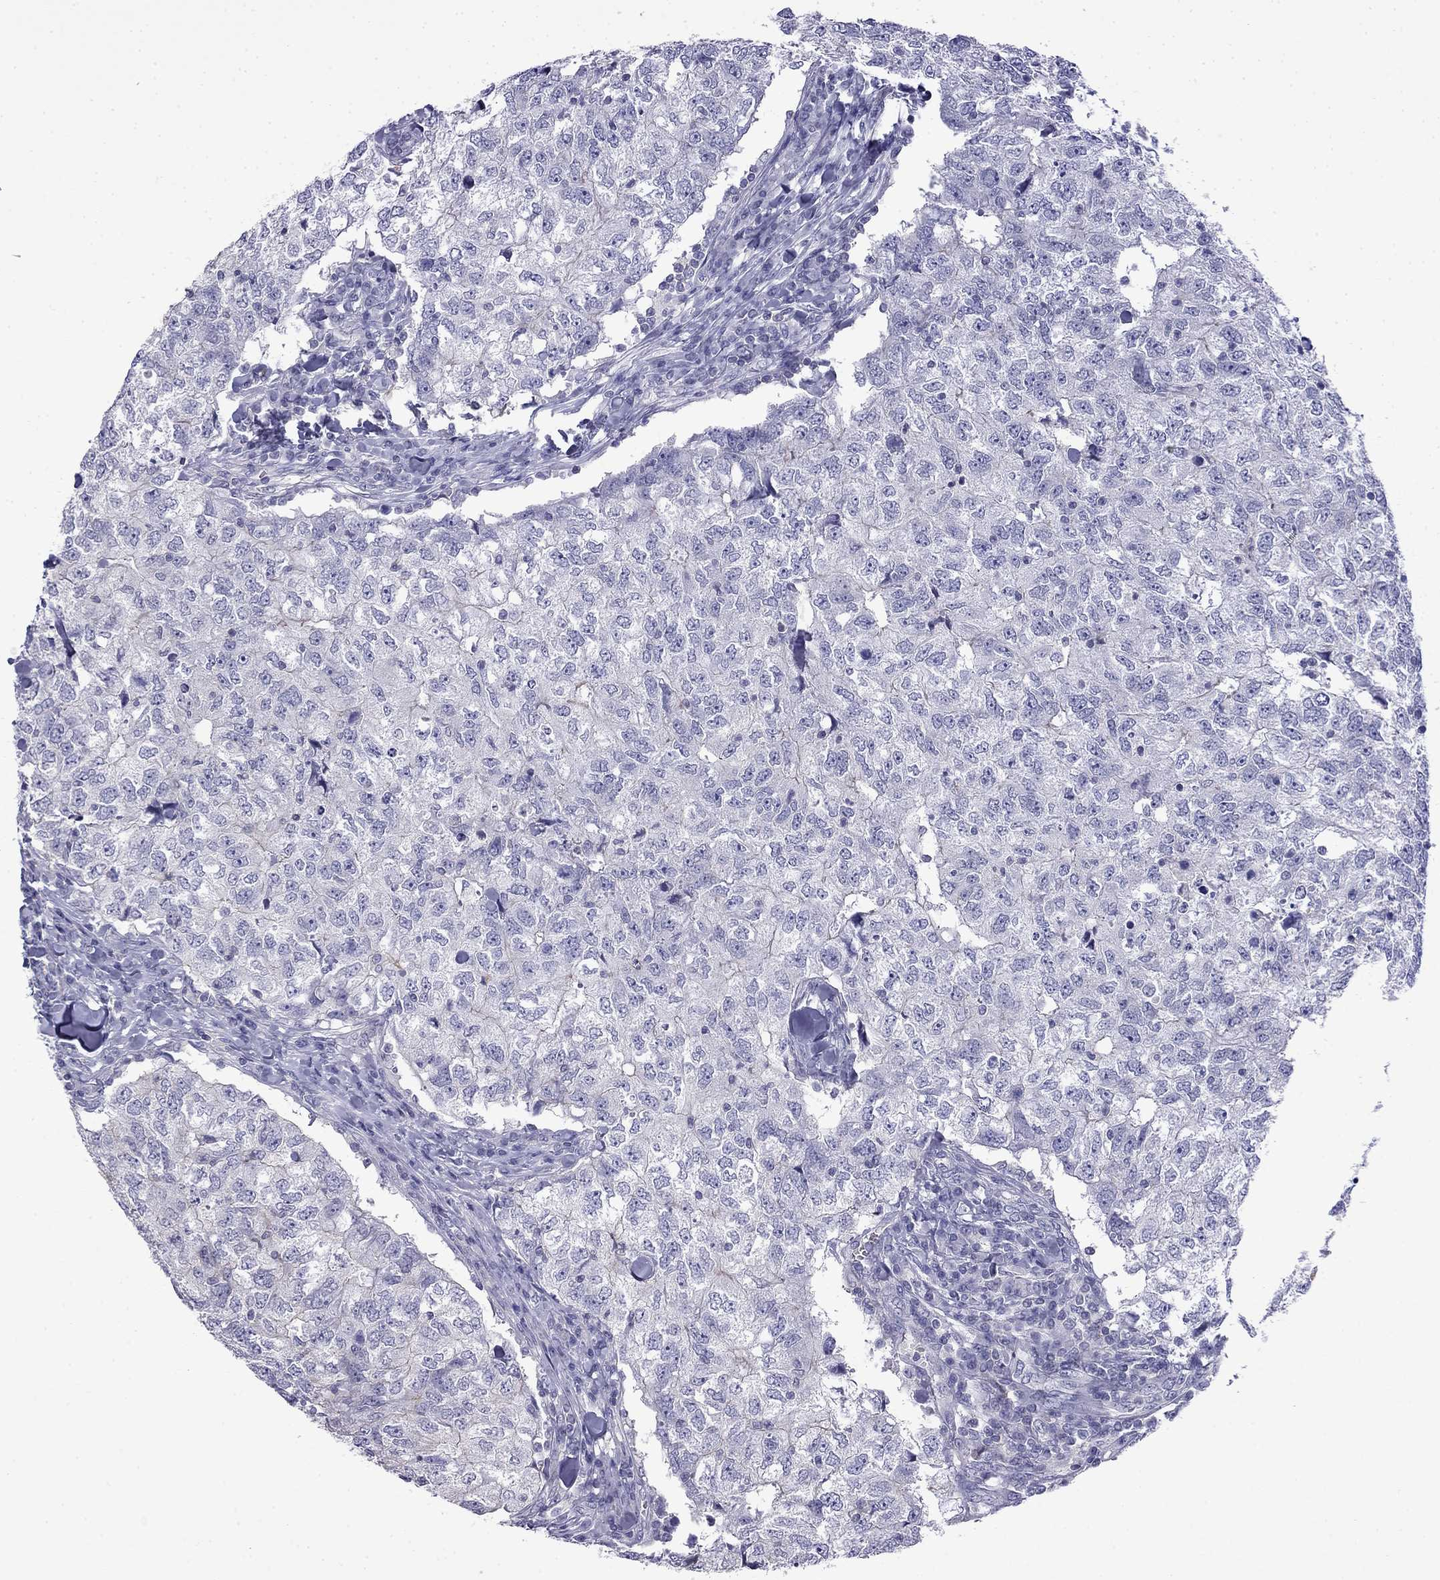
{"staining": {"intensity": "negative", "quantity": "none", "location": "none"}, "tissue": "breast cancer", "cell_type": "Tumor cells", "image_type": "cancer", "snomed": [{"axis": "morphology", "description": "Duct carcinoma"}, {"axis": "topography", "description": "Breast"}], "caption": "Tumor cells show no significant protein expression in breast infiltrating ductal carcinoma.", "gene": "PRR18", "patient": {"sex": "female", "age": 30}}